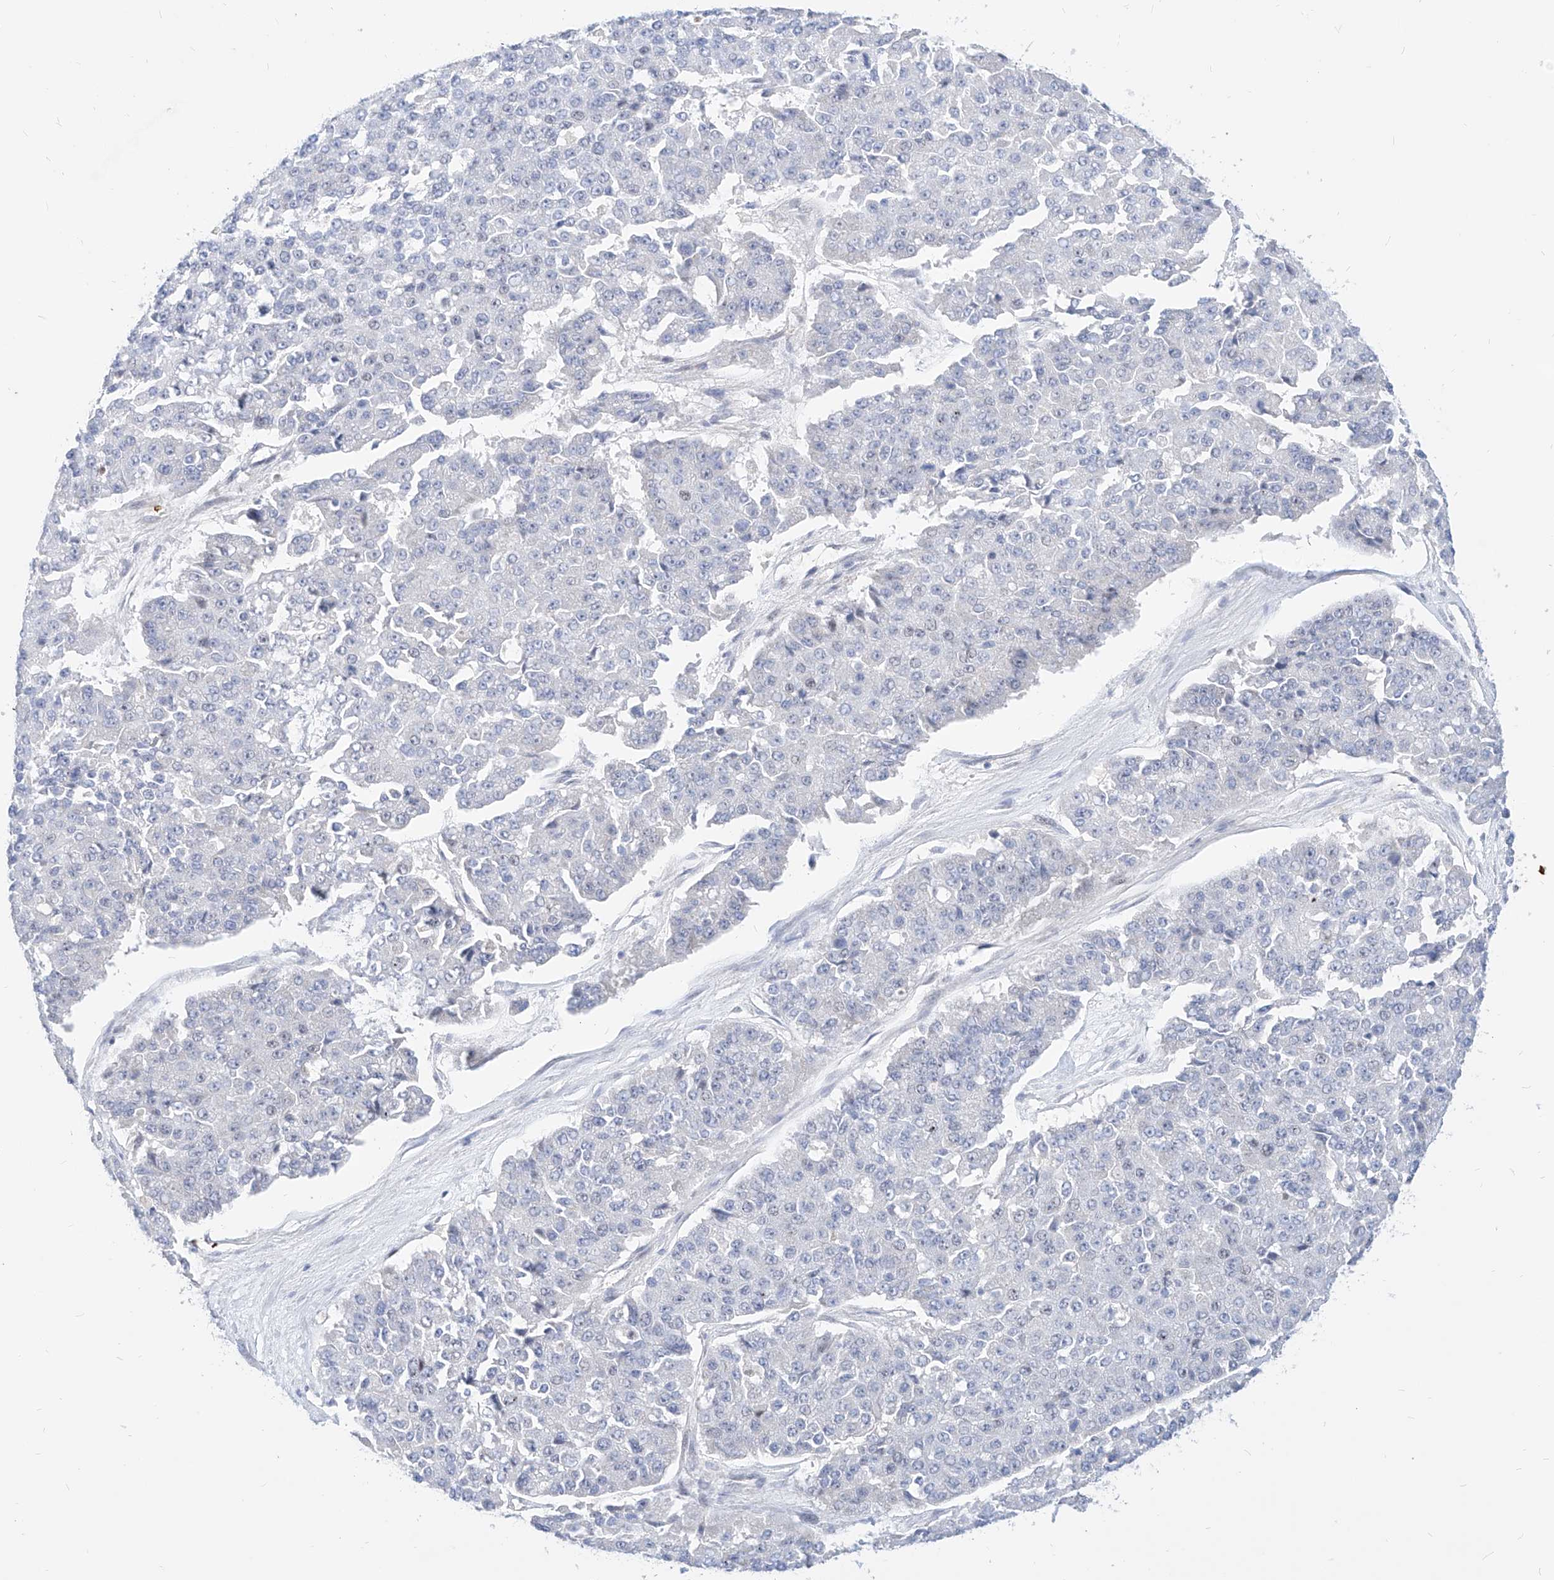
{"staining": {"intensity": "negative", "quantity": "none", "location": "none"}, "tissue": "pancreatic cancer", "cell_type": "Tumor cells", "image_type": "cancer", "snomed": [{"axis": "morphology", "description": "Adenocarcinoma, NOS"}, {"axis": "topography", "description": "Pancreas"}], "caption": "Immunohistochemistry of human adenocarcinoma (pancreatic) shows no expression in tumor cells. The staining is performed using DAB (3,3'-diaminobenzidine) brown chromogen with nuclei counter-stained in using hematoxylin.", "gene": "ZFP42", "patient": {"sex": "male", "age": 50}}